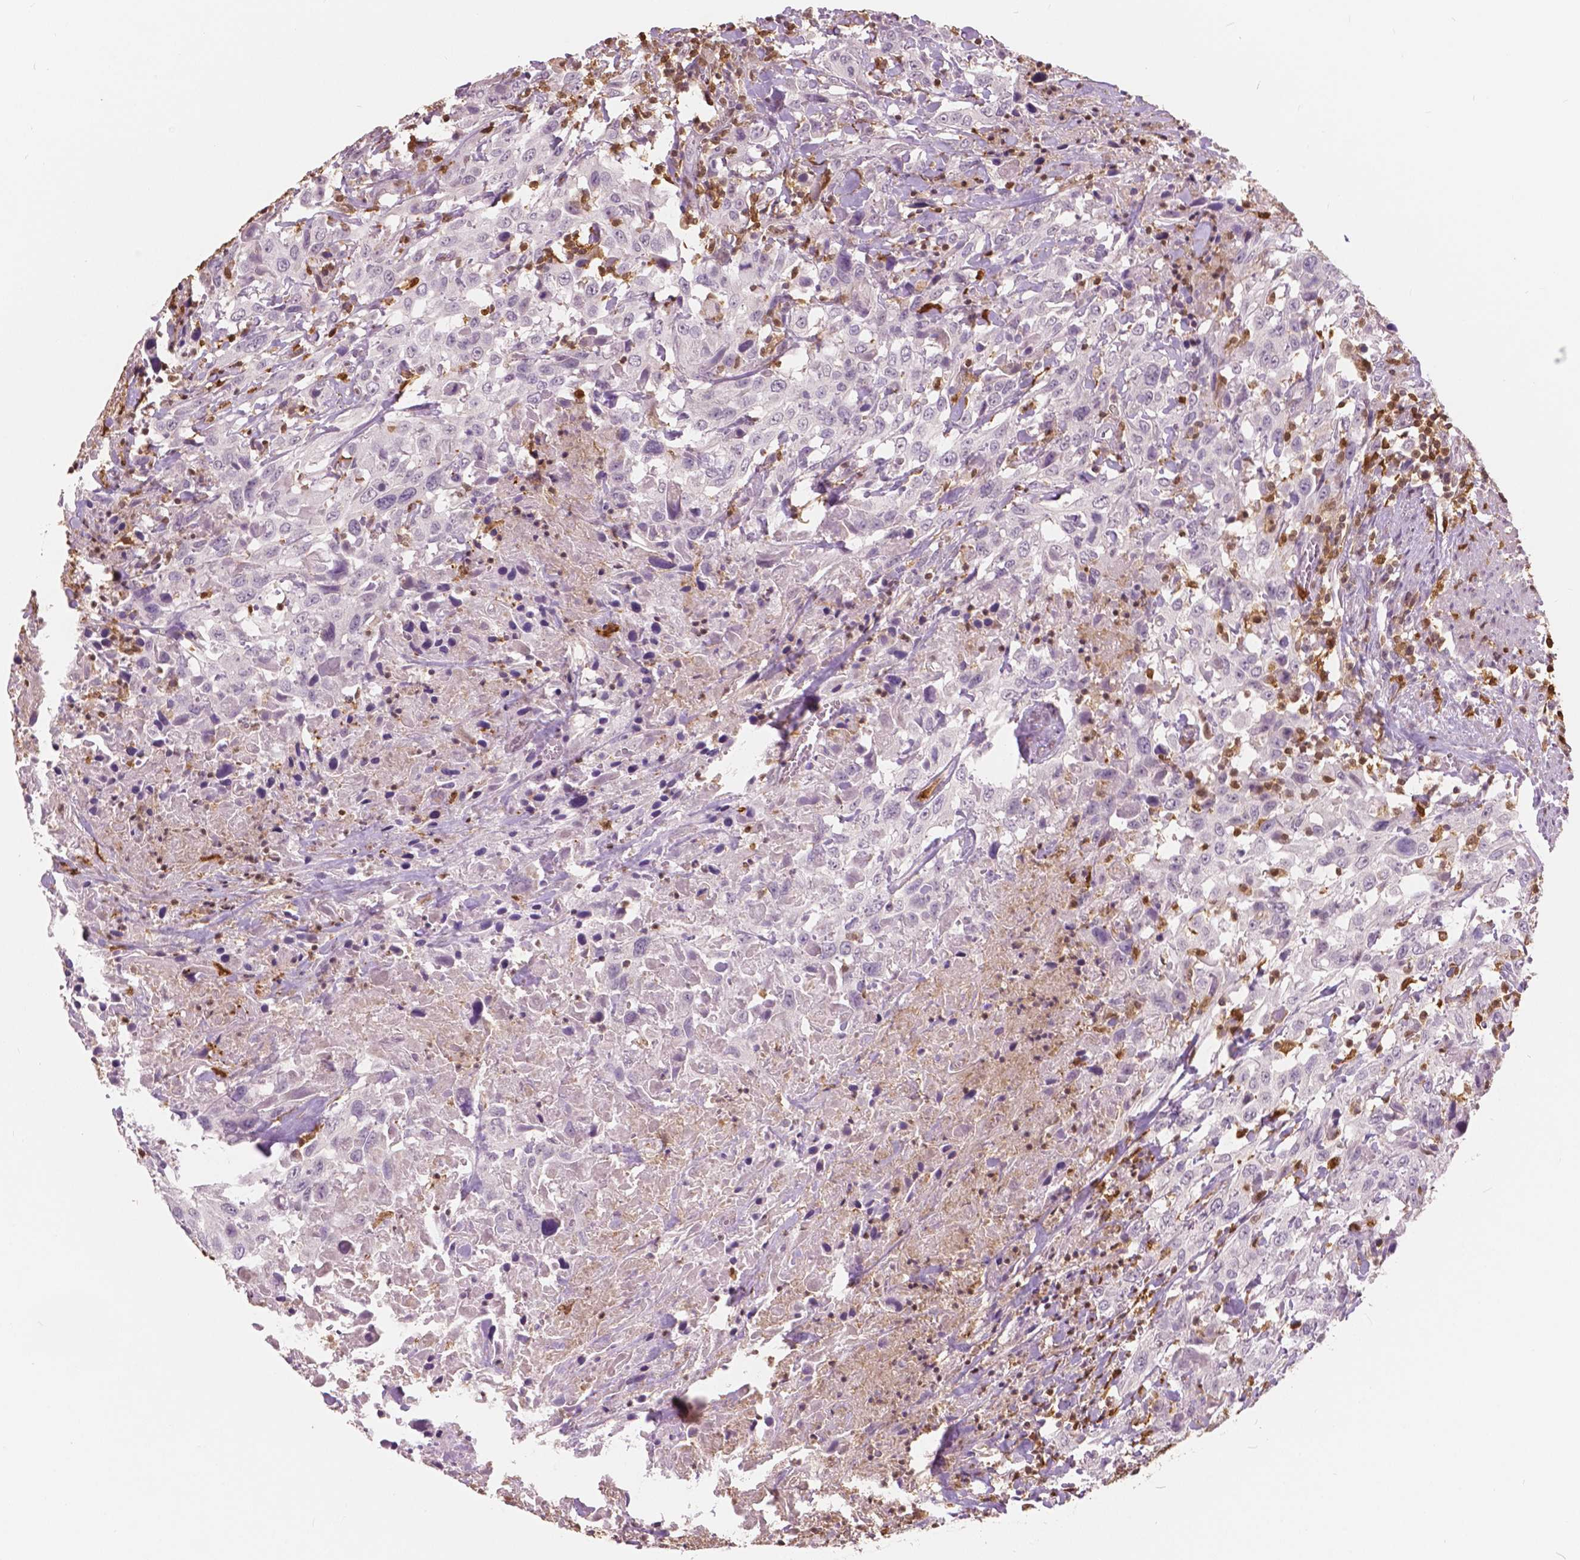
{"staining": {"intensity": "negative", "quantity": "none", "location": "none"}, "tissue": "urothelial cancer", "cell_type": "Tumor cells", "image_type": "cancer", "snomed": [{"axis": "morphology", "description": "Urothelial carcinoma, High grade"}, {"axis": "topography", "description": "Urinary bladder"}], "caption": "This is an immunohistochemistry (IHC) photomicrograph of urothelial carcinoma (high-grade). There is no positivity in tumor cells.", "gene": "S100A4", "patient": {"sex": "male", "age": 61}}